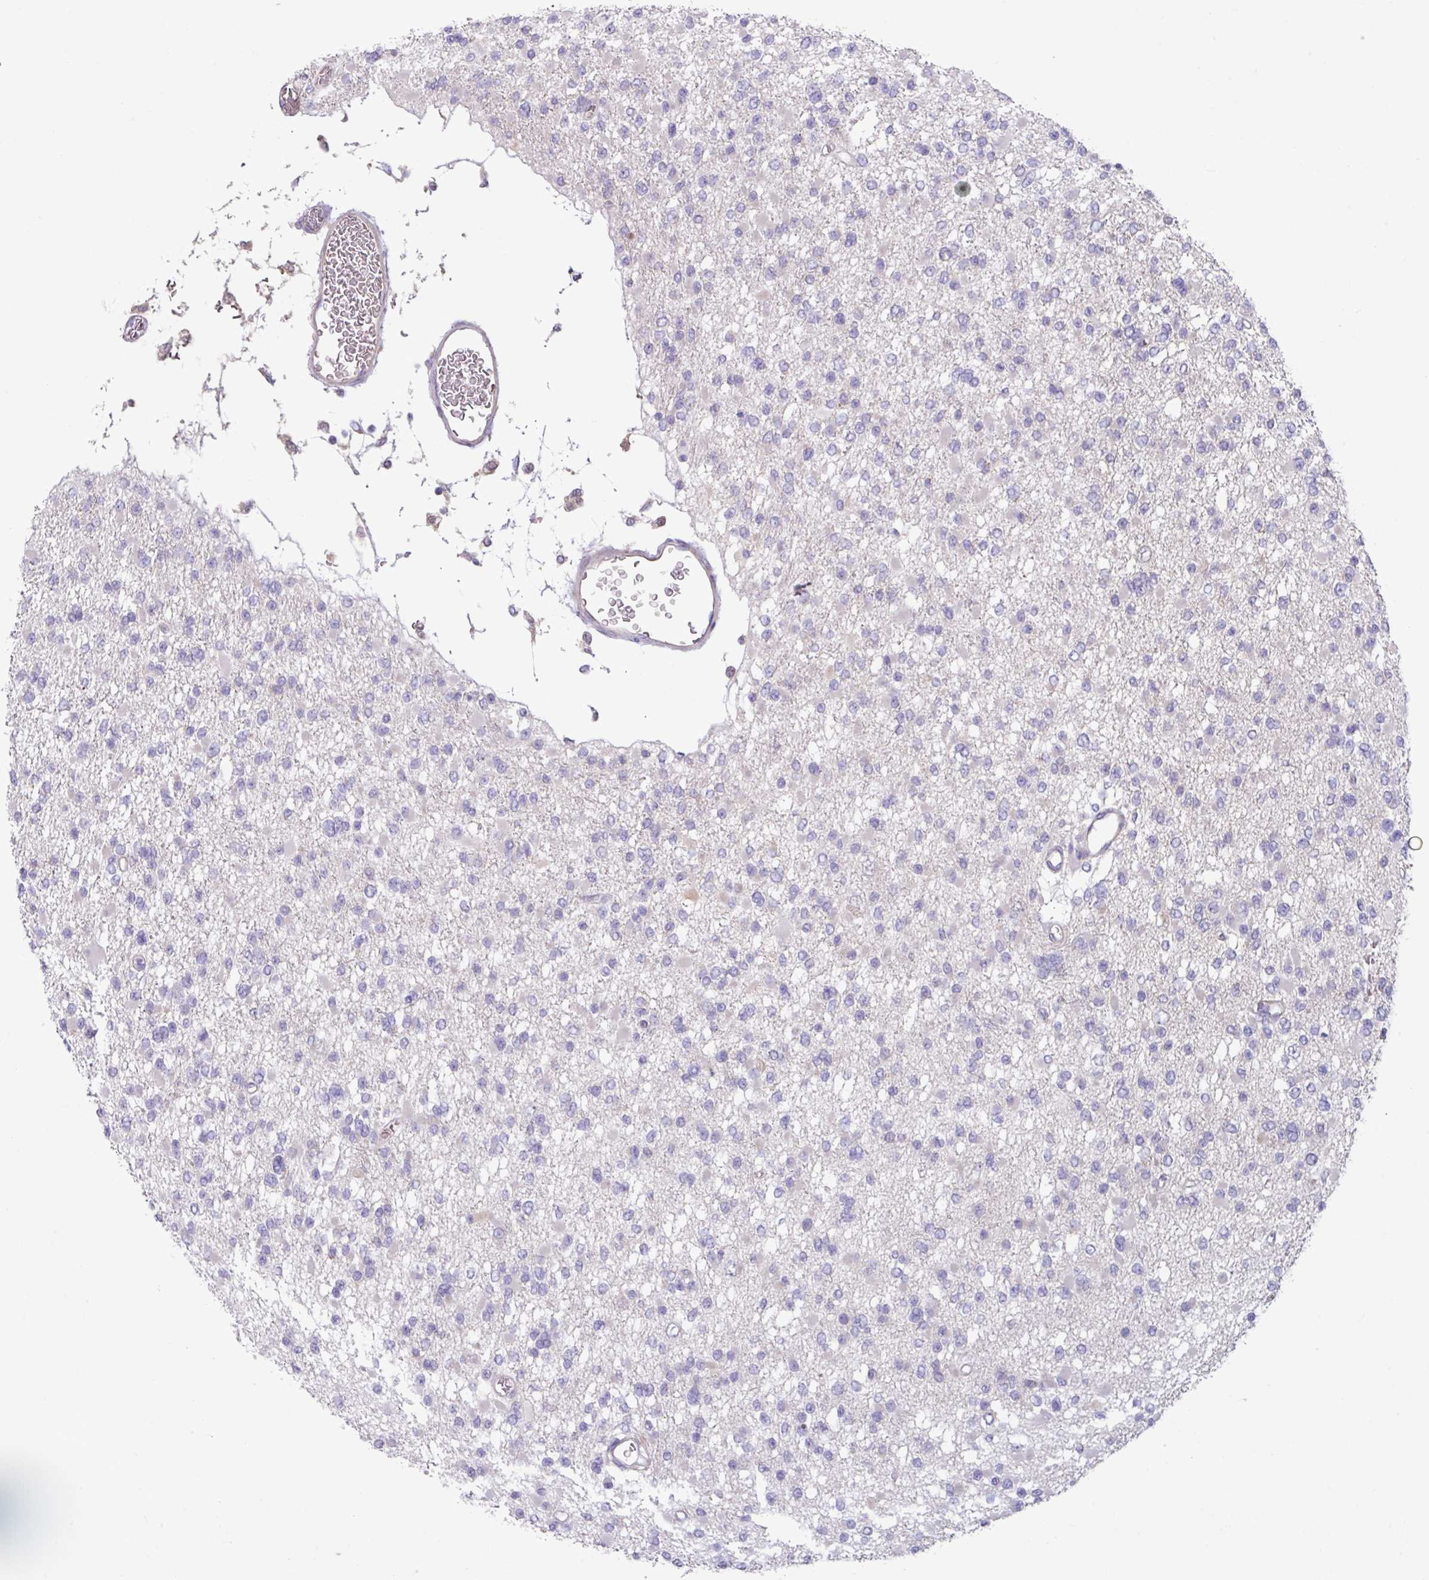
{"staining": {"intensity": "negative", "quantity": "none", "location": "none"}, "tissue": "glioma", "cell_type": "Tumor cells", "image_type": "cancer", "snomed": [{"axis": "morphology", "description": "Glioma, malignant, Low grade"}, {"axis": "topography", "description": "Brain"}], "caption": "Immunohistochemistry (IHC) of malignant low-grade glioma demonstrates no staining in tumor cells.", "gene": "IQCJ", "patient": {"sex": "female", "age": 22}}